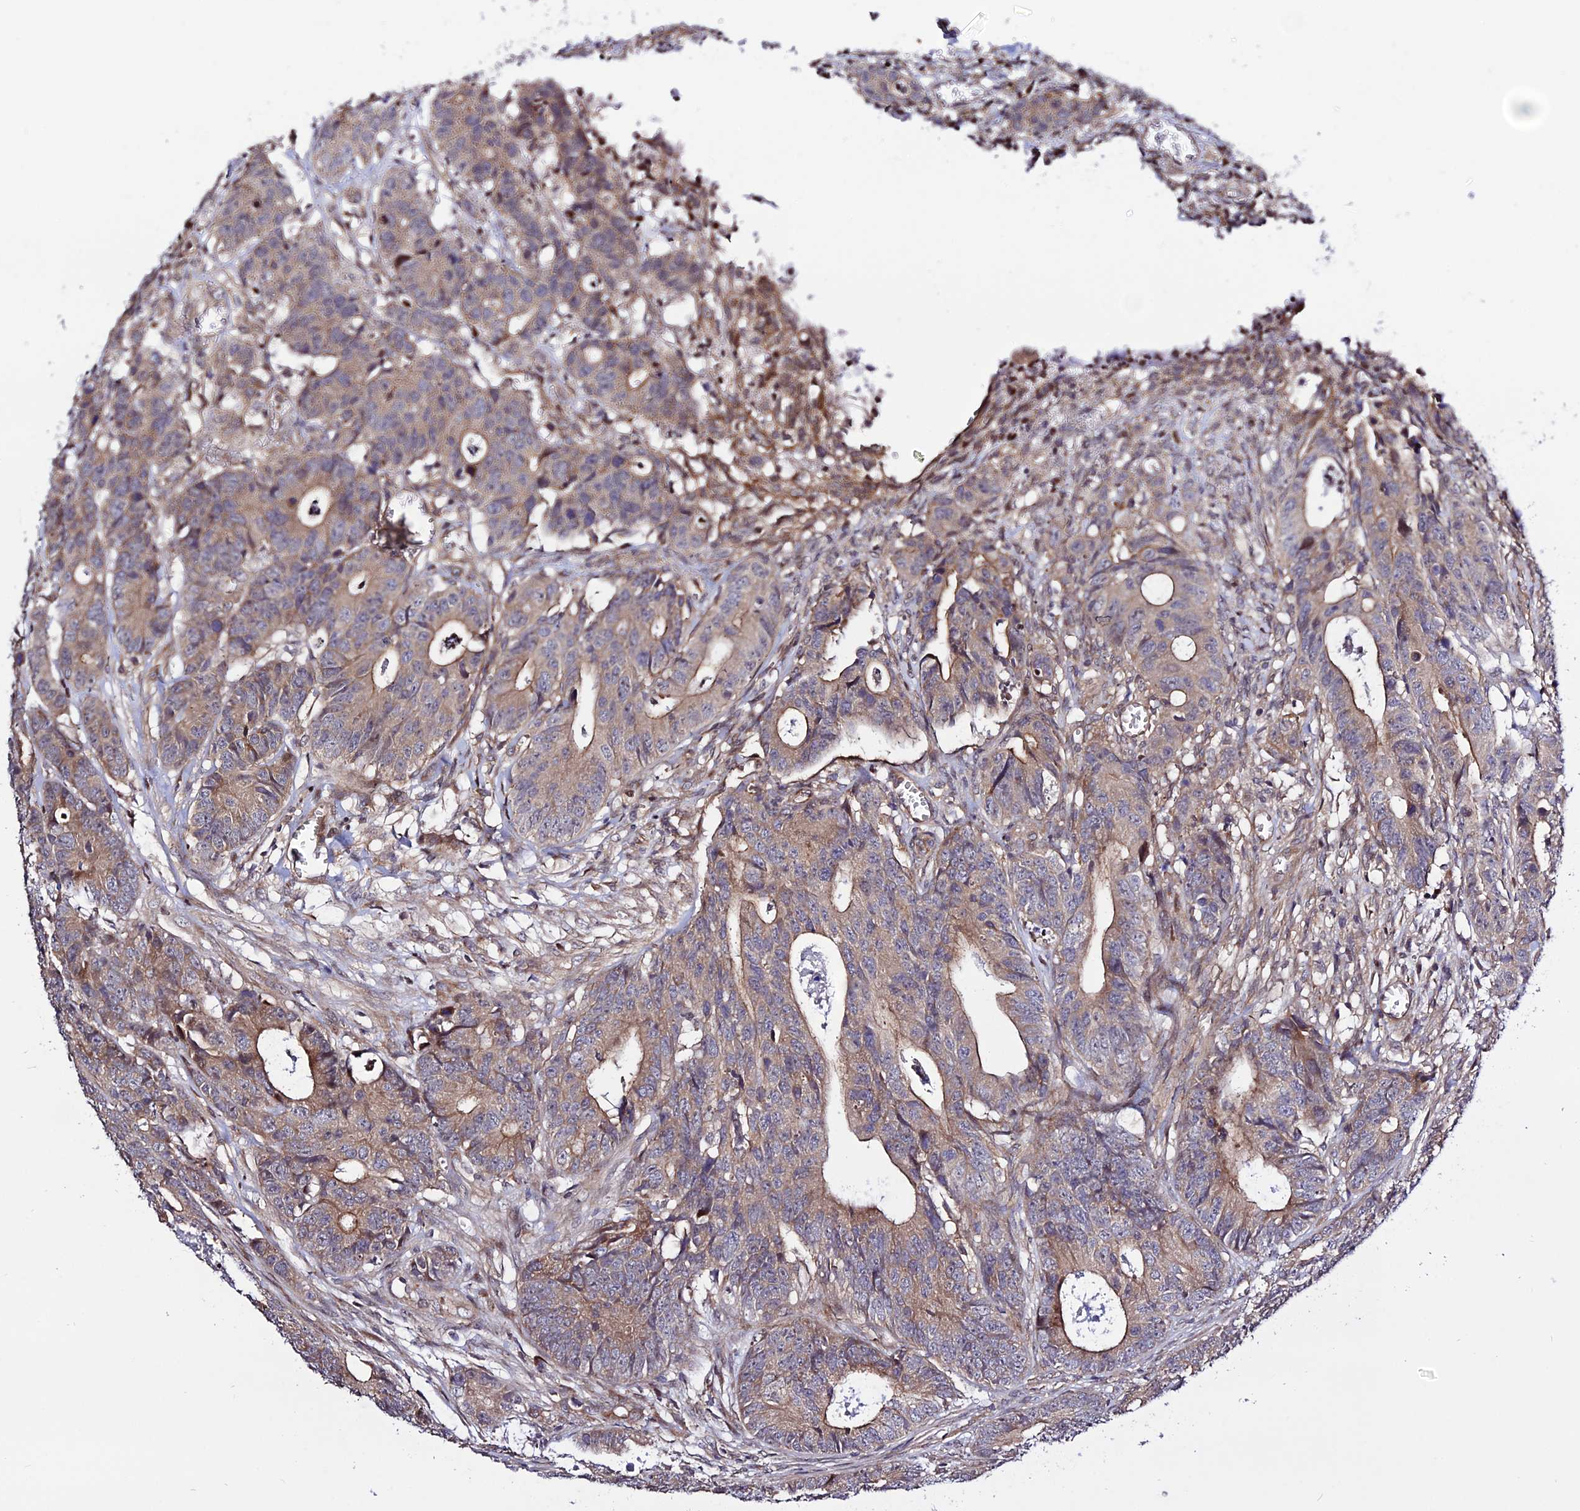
{"staining": {"intensity": "moderate", "quantity": ">75%", "location": "cytoplasmic/membranous"}, "tissue": "colorectal cancer", "cell_type": "Tumor cells", "image_type": "cancer", "snomed": [{"axis": "morphology", "description": "Adenocarcinoma, NOS"}, {"axis": "topography", "description": "Colon"}], "caption": "The histopathology image reveals staining of colorectal cancer, revealing moderate cytoplasmic/membranous protein staining (brown color) within tumor cells.", "gene": "SMG6", "patient": {"sex": "female", "age": 57}}